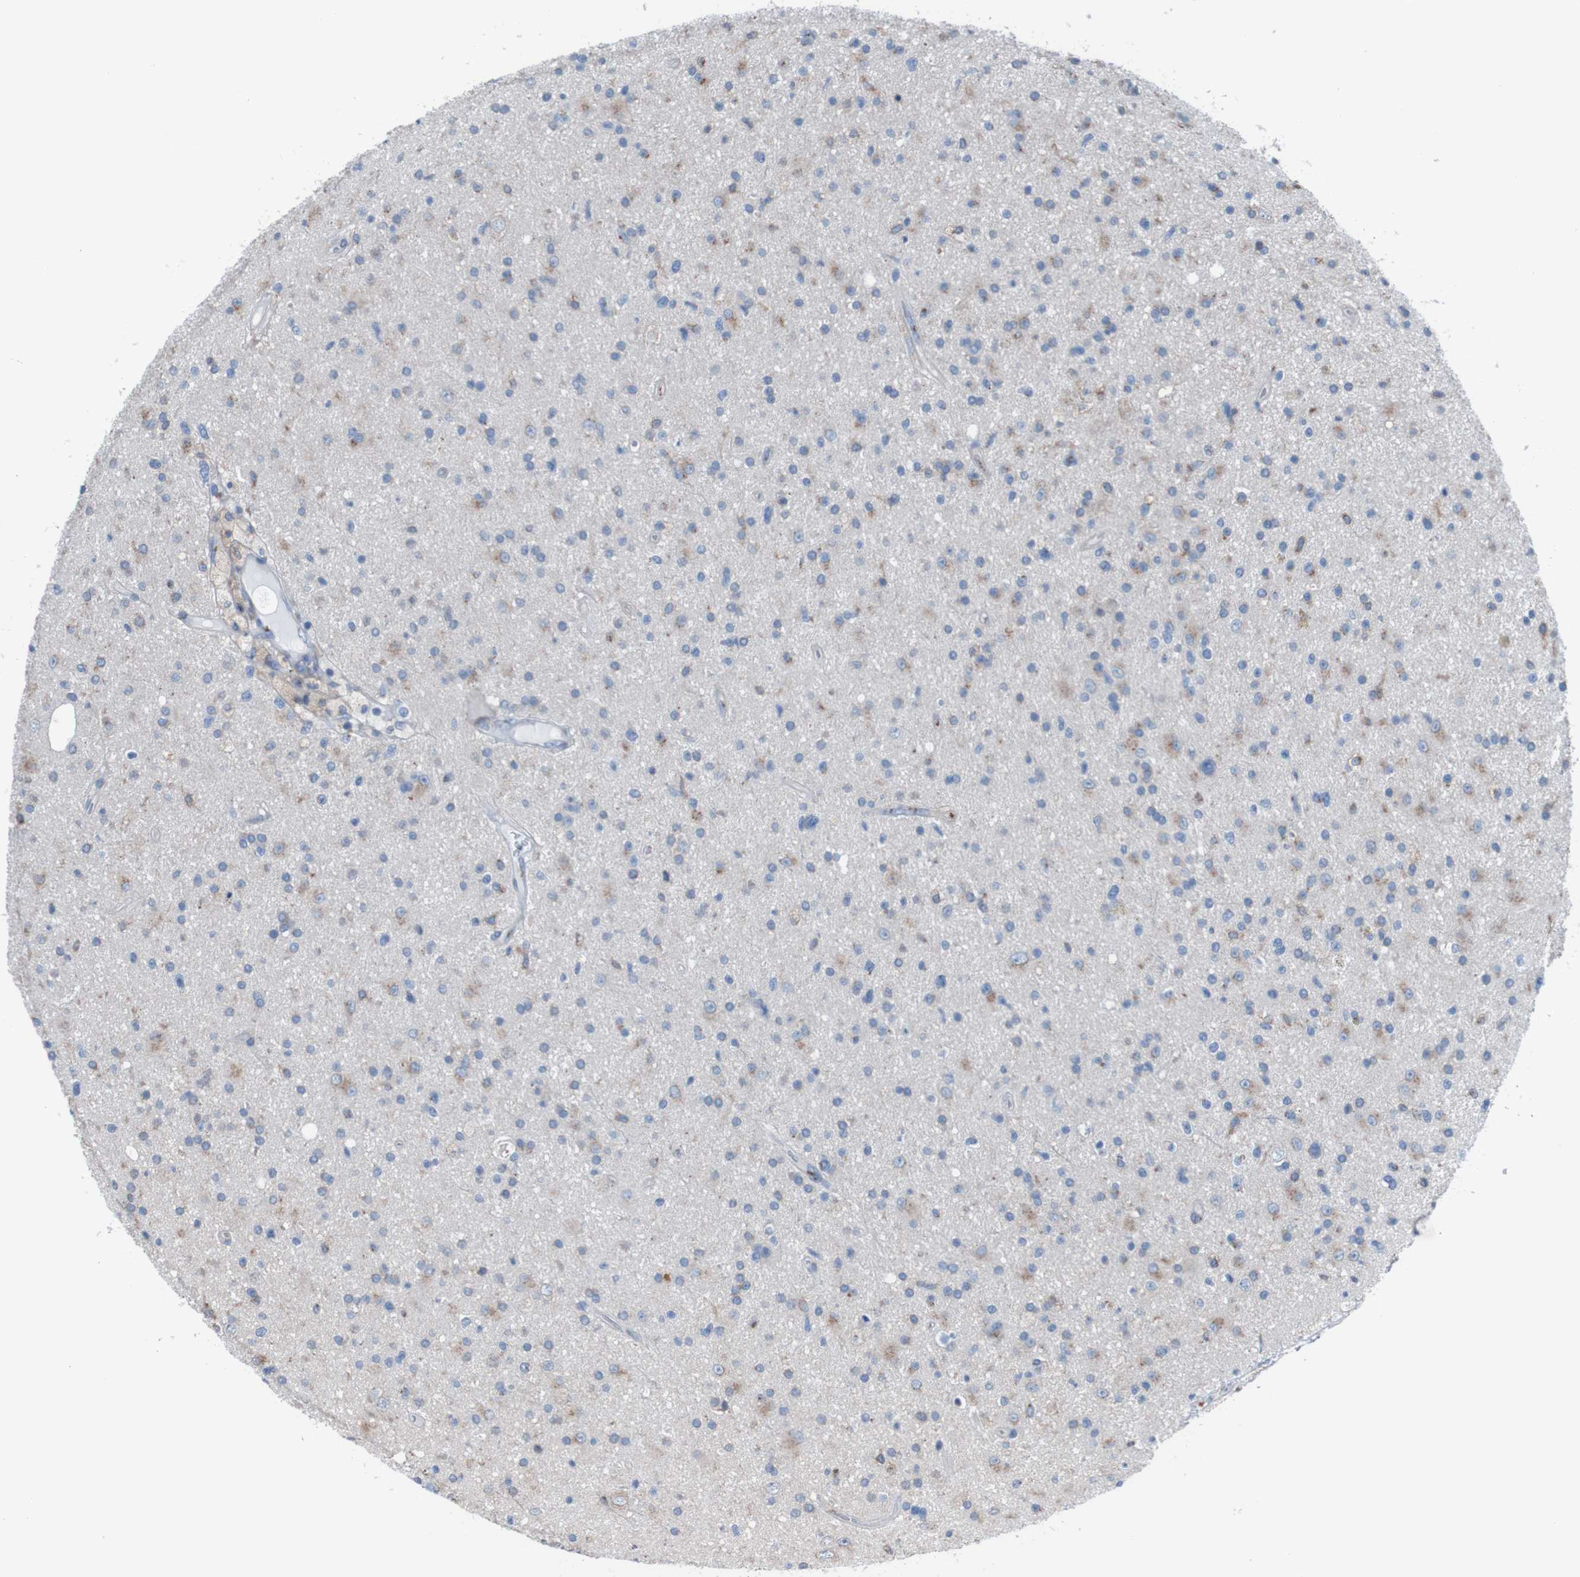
{"staining": {"intensity": "moderate", "quantity": "25%-75%", "location": "cytoplasmic/membranous"}, "tissue": "glioma", "cell_type": "Tumor cells", "image_type": "cancer", "snomed": [{"axis": "morphology", "description": "Glioma, malignant, High grade"}, {"axis": "topography", "description": "Brain"}], "caption": "Approximately 25%-75% of tumor cells in human high-grade glioma (malignant) display moderate cytoplasmic/membranous protein positivity as visualized by brown immunohistochemical staining.", "gene": "MINAR1", "patient": {"sex": "male", "age": 33}}